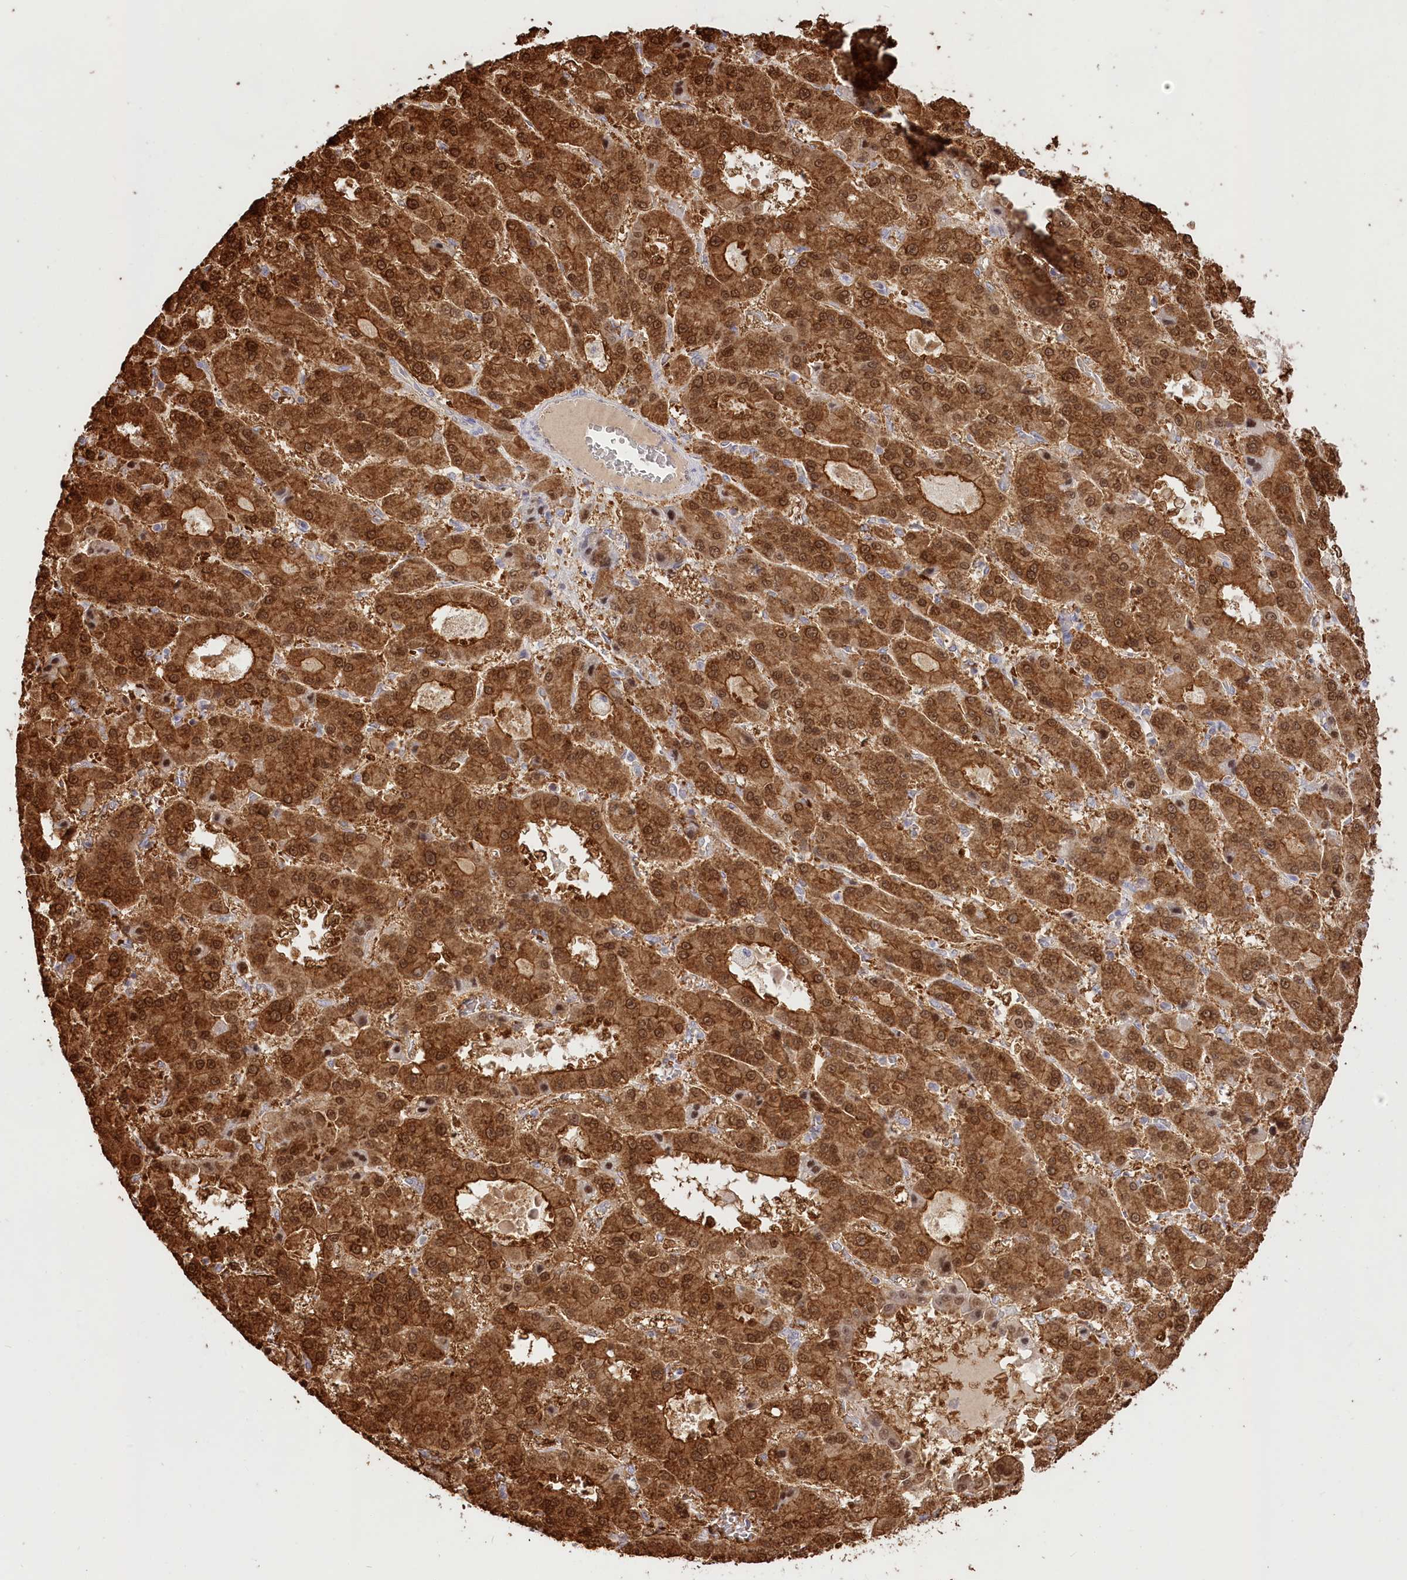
{"staining": {"intensity": "strong", "quantity": ">75%", "location": "cytoplasmic/membranous,nuclear"}, "tissue": "liver cancer", "cell_type": "Tumor cells", "image_type": "cancer", "snomed": [{"axis": "morphology", "description": "Carcinoma, Hepatocellular, NOS"}, {"axis": "topography", "description": "Liver"}], "caption": "Immunohistochemistry (IHC) (DAB (3,3'-diaminobenzidine)) staining of liver cancer (hepatocellular carcinoma) reveals strong cytoplasmic/membranous and nuclear protein positivity in approximately >75% of tumor cells.", "gene": "R3HDM2", "patient": {"sex": "male", "age": 70}}